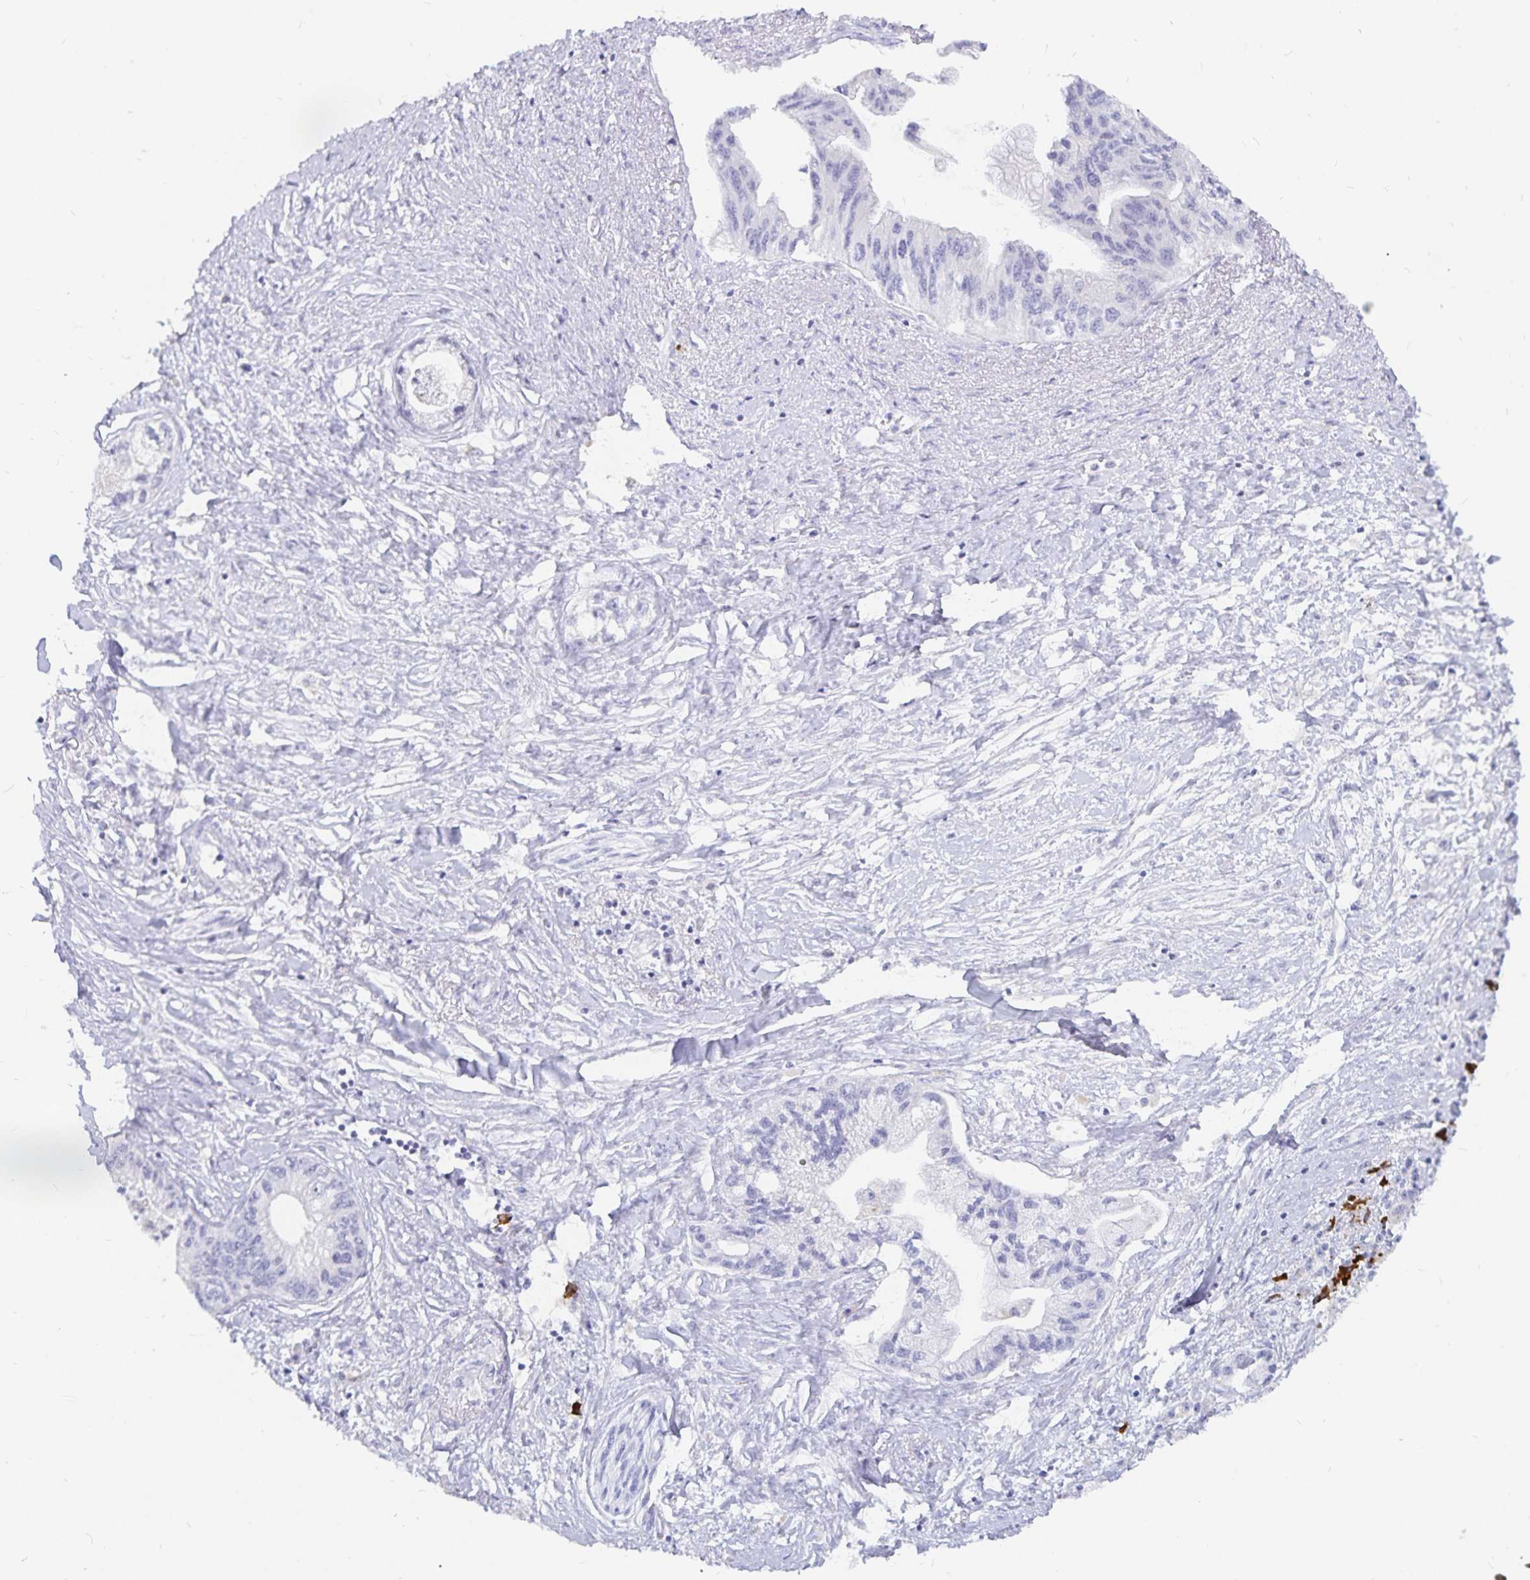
{"staining": {"intensity": "negative", "quantity": "none", "location": "none"}, "tissue": "pancreatic cancer", "cell_type": "Tumor cells", "image_type": "cancer", "snomed": [{"axis": "morphology", "description": "Adenocarcinoma, NOS"}, {"axis": "topography", "description": "Pancreas"}], "caption": "High power microscopy image of an IHC micrograph of pancreatic adenocarcinoma, revealing no significant positivity in tumor cells.", "gene": "PKHD1", "patient": {"sex": "male", "age": 61}}